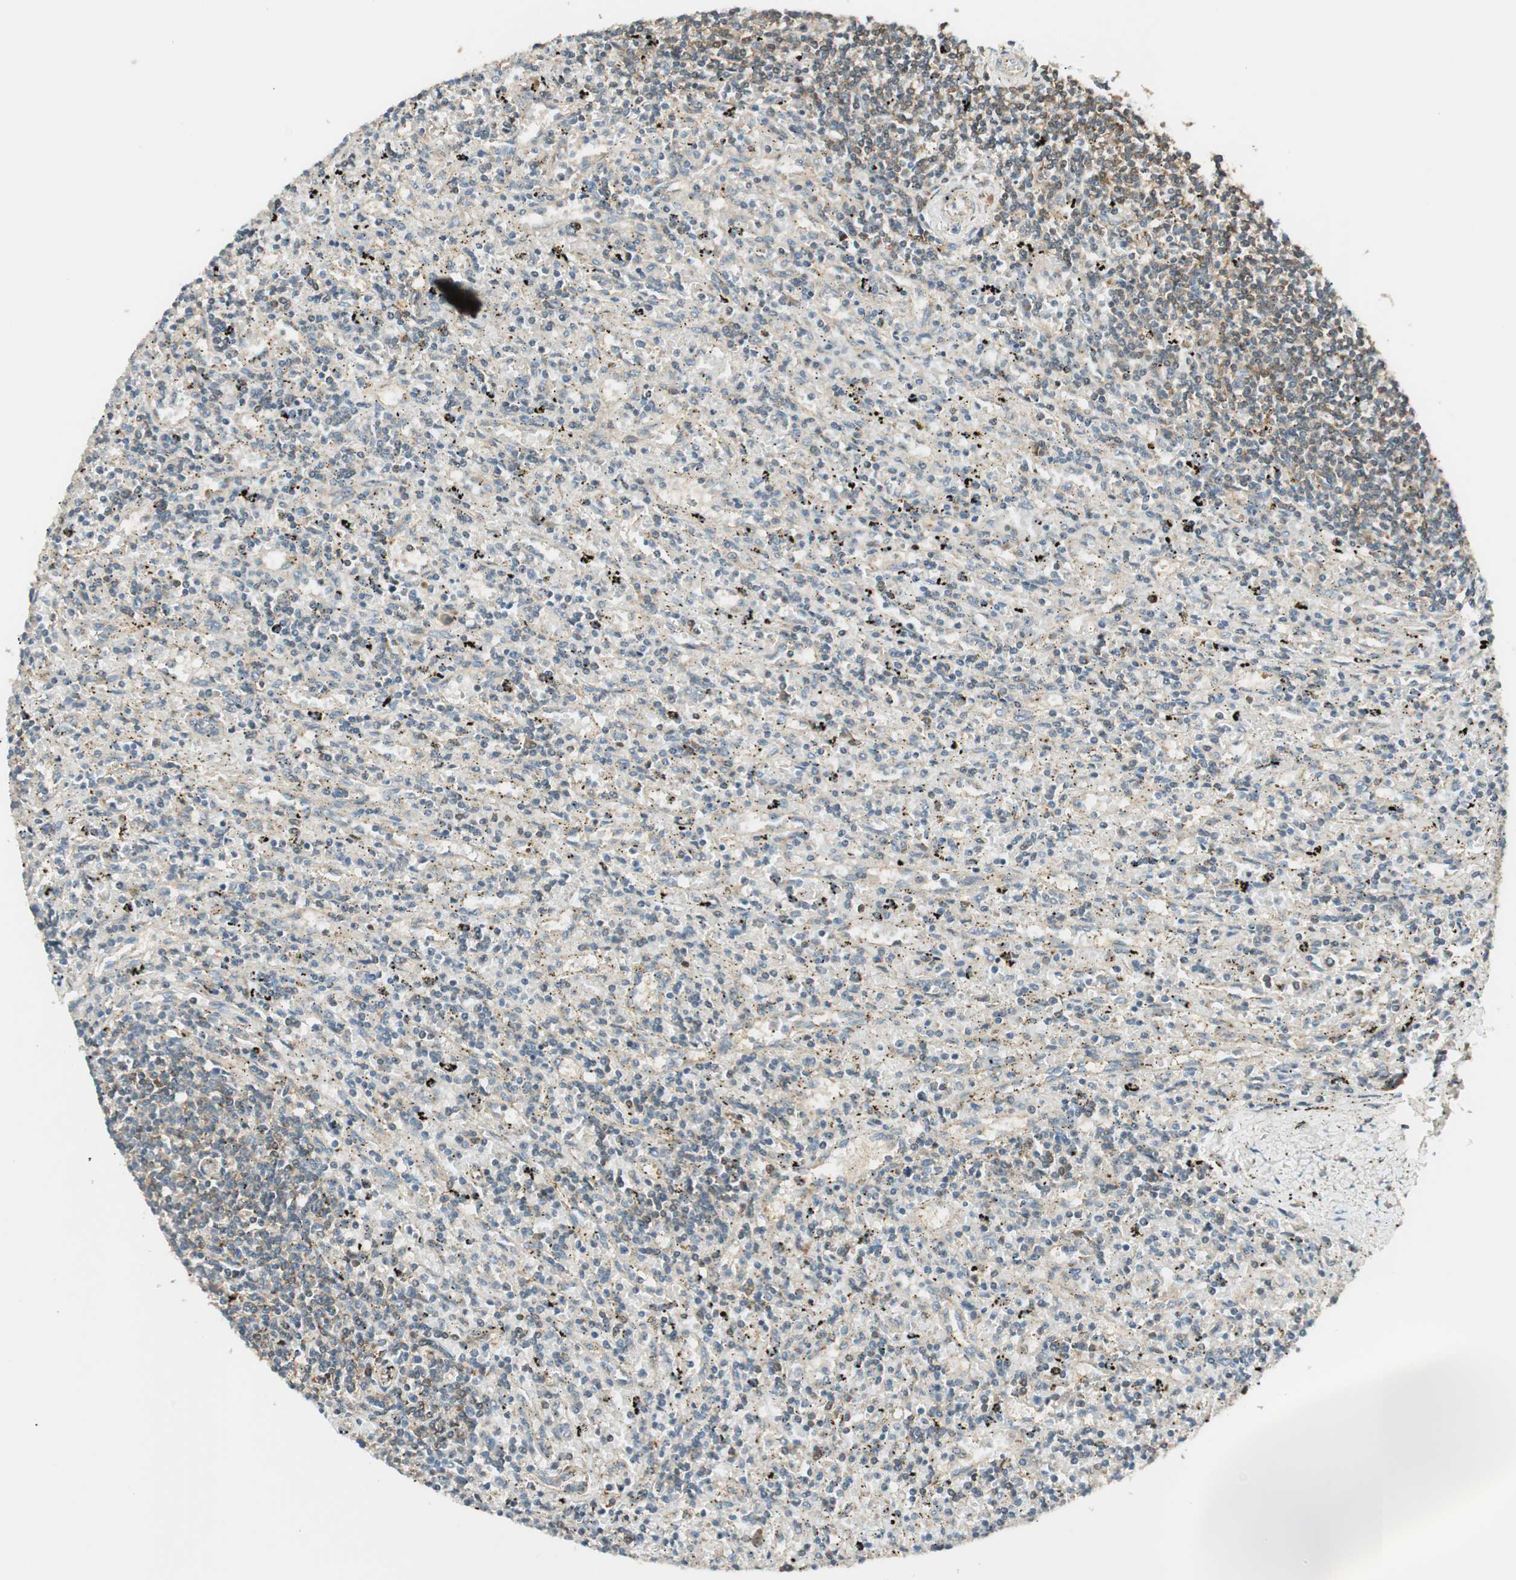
{"staining": {"intensity": "weak", "quantity": "<25%", "location": "cytoplasmic/membranous"}, "tissue": "lymphoma", "cell_type": "Tumor cells", "image_type": "cancer", "snomed": [{"axis": "morphology", "description": "Malignant lymphoma, non-Hodgkin's type, Low grade"}, {"axis": "topography", "description": "Spleen"}], "caption": "Immunohistochemistry (IHC) image of low-grade malignant lymphoma, non-Hodgkin's type stained for a protein (brown), which displays no staining in tumor cells.", "gene": "ABI1", "patient": {"sex": "male", "age": 76}}